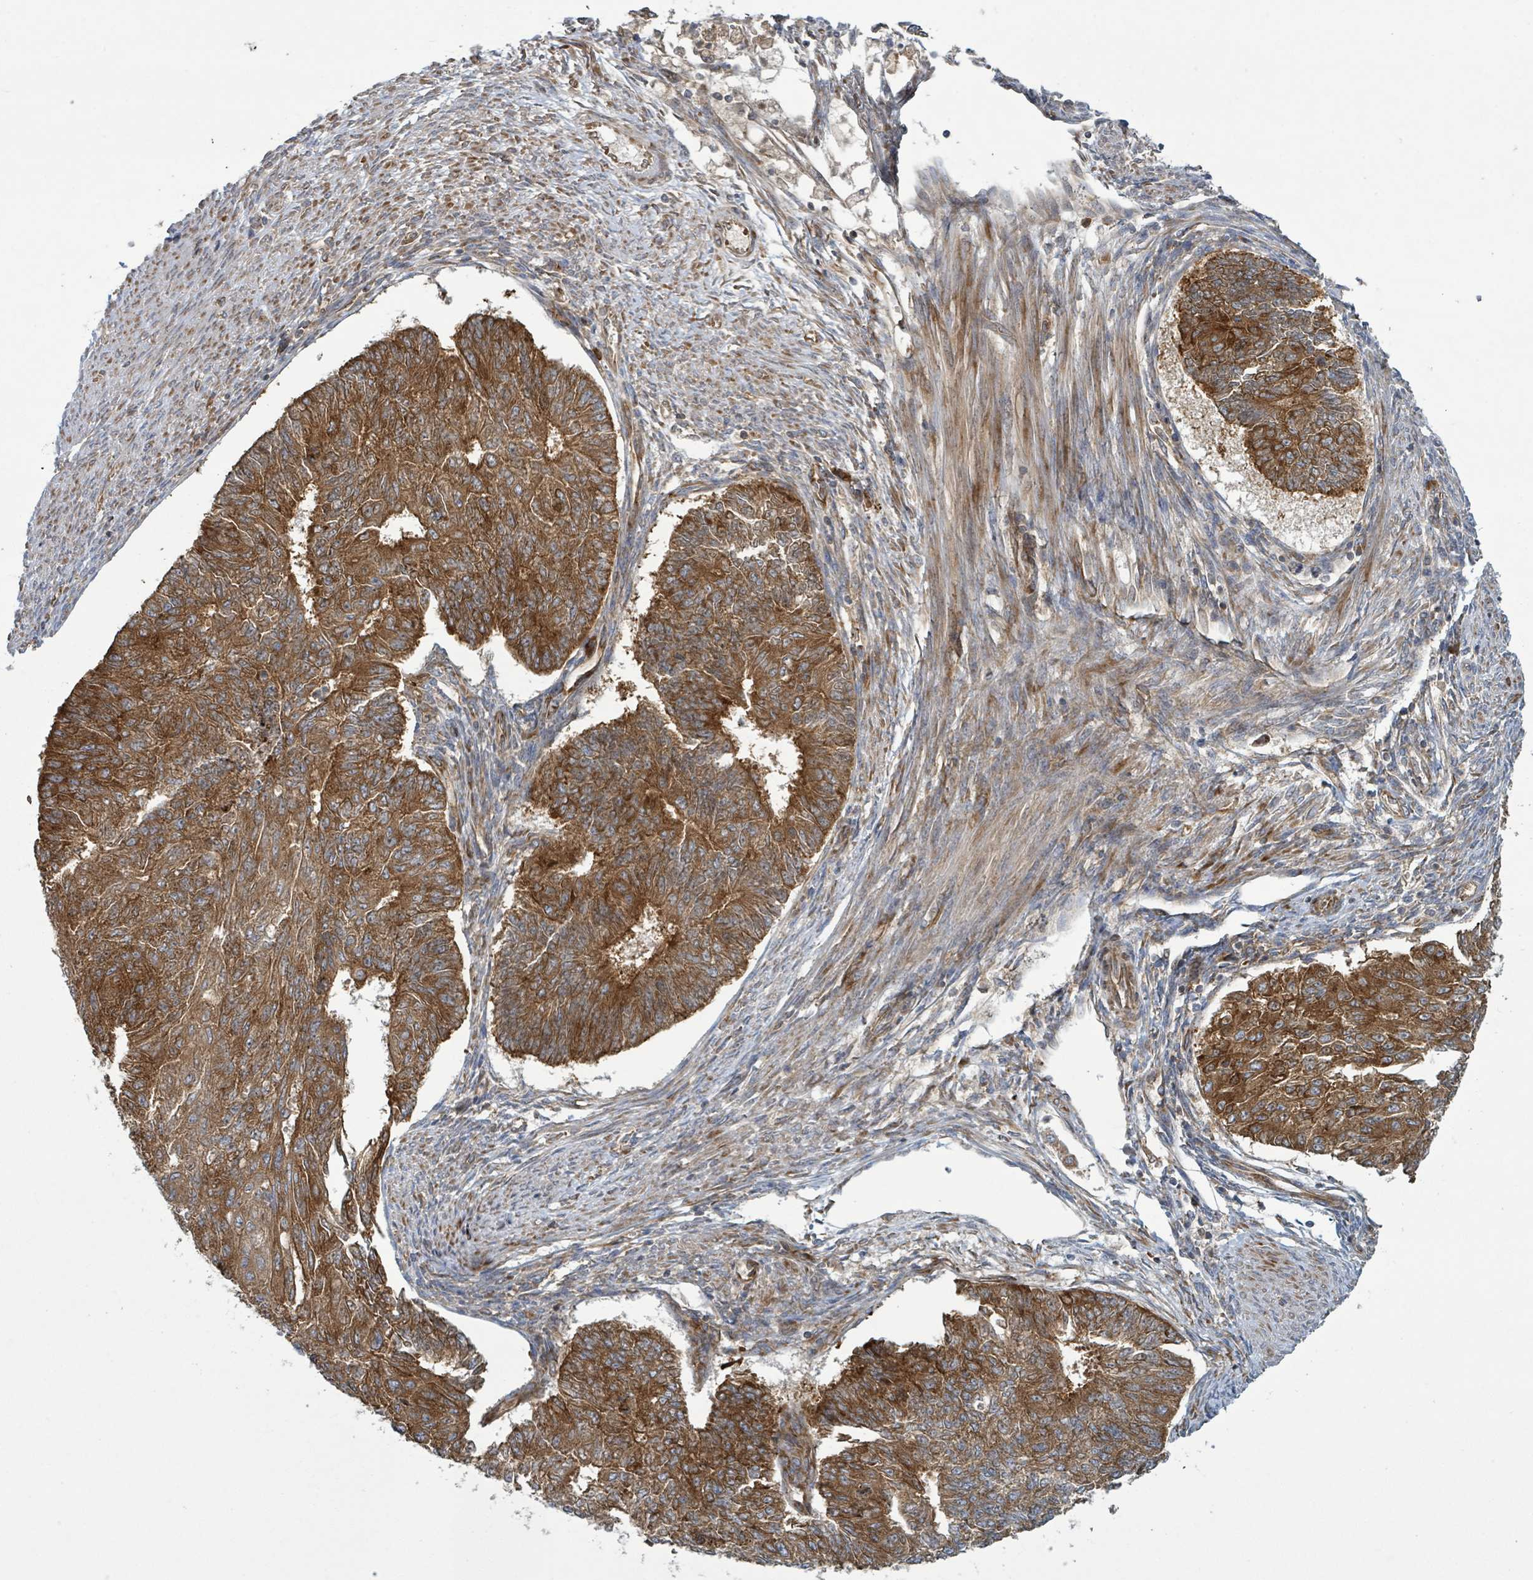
{"staining": {"intensity": "strong", "quantity": ">75%", "location": "cytoplasmic/membranous"}, "tissue": "endometrial cancer", "cell_type": "Tumor cells", "image_type": "cancer", "snomed": [{"axis": "morphology", "description": "Adenocarcinoma, NOS"}, {"axis": "topography", "description": "Endometrium"}], "caption": "Brown immunohistochemical staining in endometrial cancer (adenocarcinoma) exhibits strong cytoplasmic/membranous positivity in about >75% of tumor cells.", "gene": "OR51E1", "patient": {"sex": "female", "age": 32}}